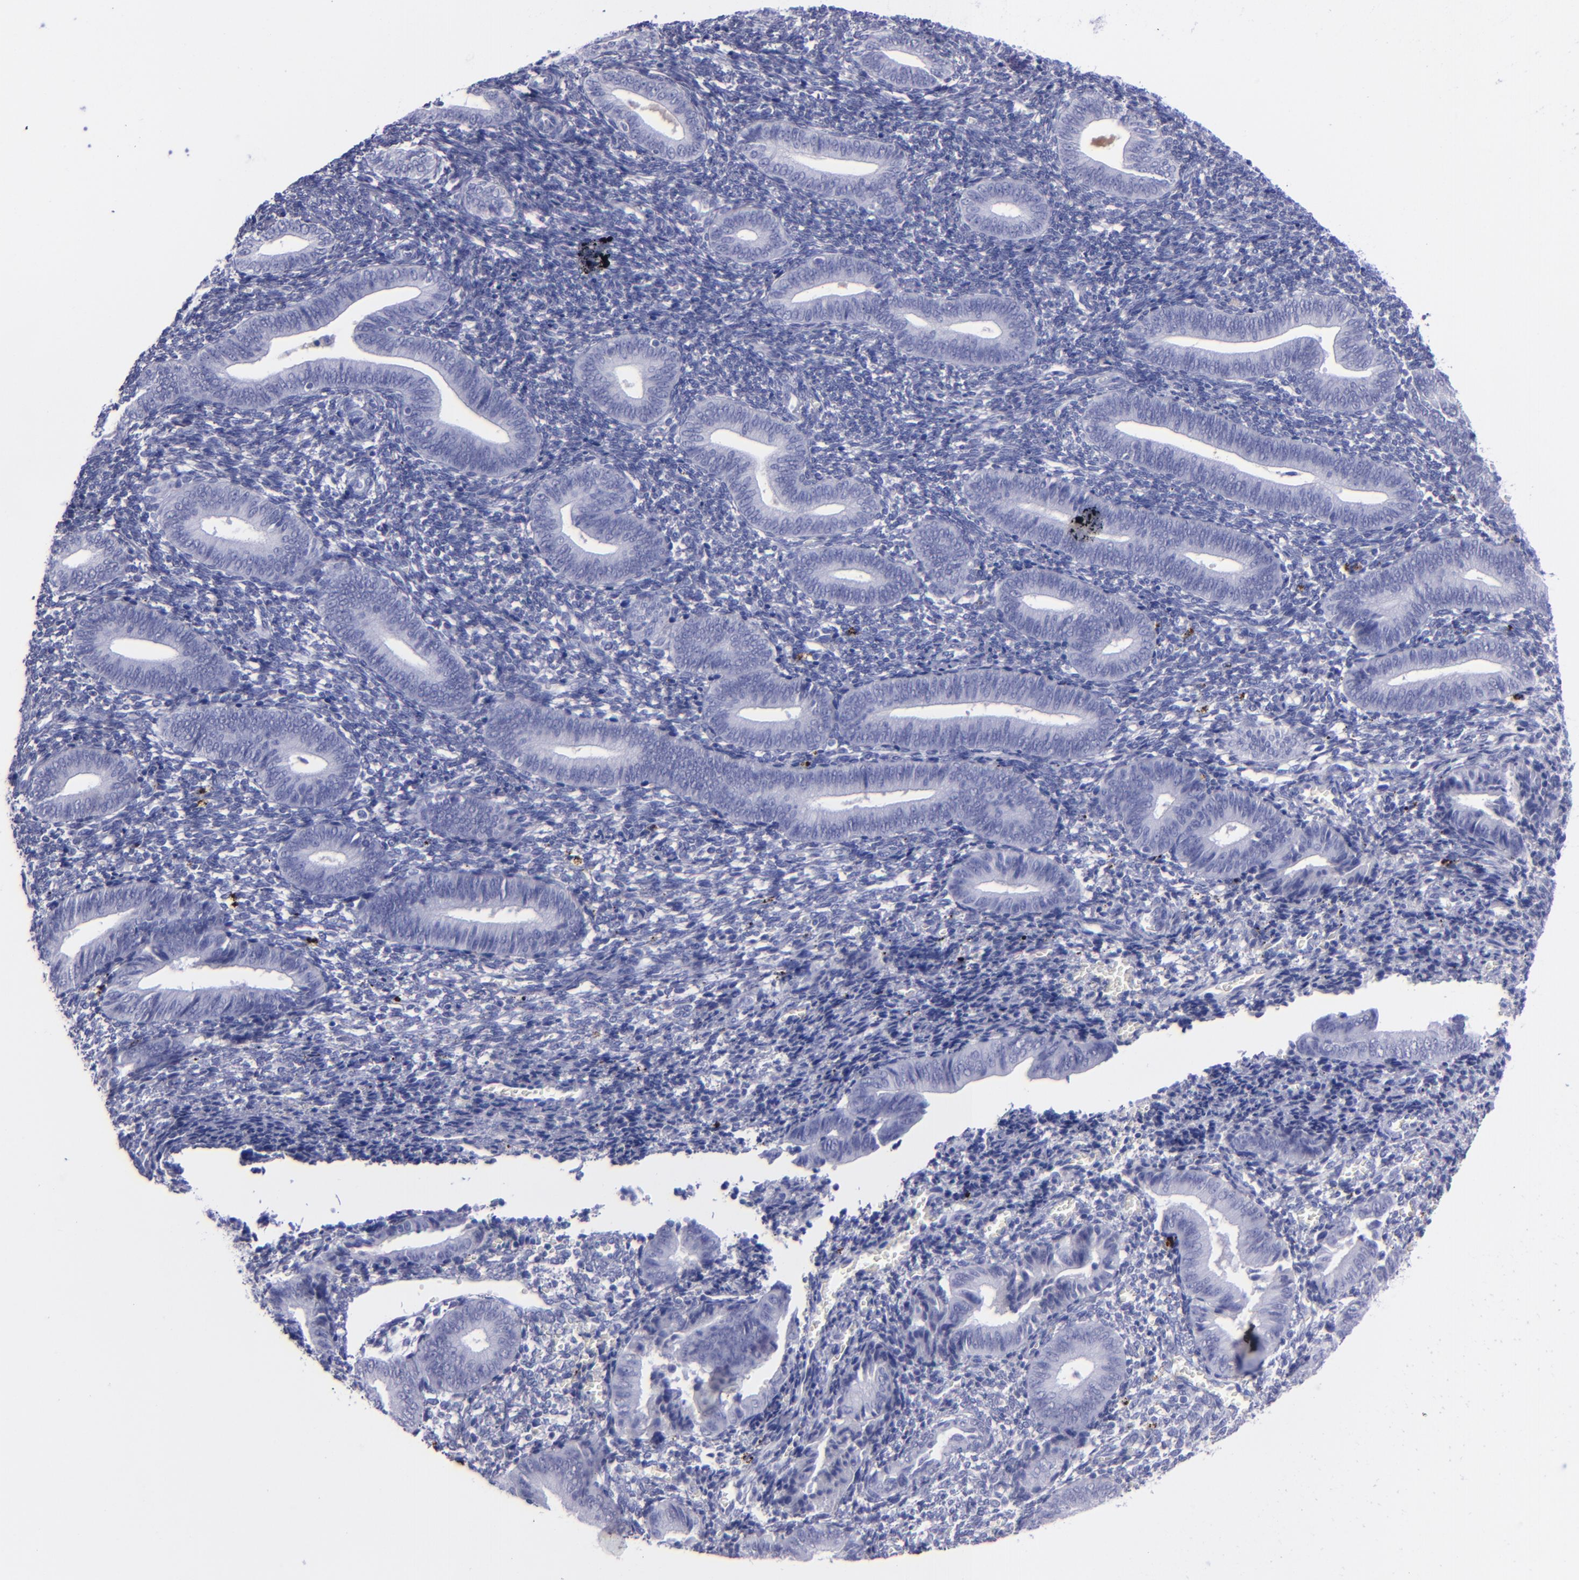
{"staining": {"intensity": "weak", "quantity": "<25%", "location": "cytoplasmic/membranous"}, "tissue": "endometrium", "cell_type": "Cells in endometrial stroma", "image_type": "normal", "snomed": [{"axis": "morphology", "description": "Normal tissue, NOS"}, {"axis": "topography", "description": "Uterus"}, {"axis": "topography", "description": "Endometrium"}], "caption": "Cells in endometrial stroma are negative for protein expression in unremarkable human endometrium.", "gene": "CD37", "patient": {"sex": "female", "age": 33}}